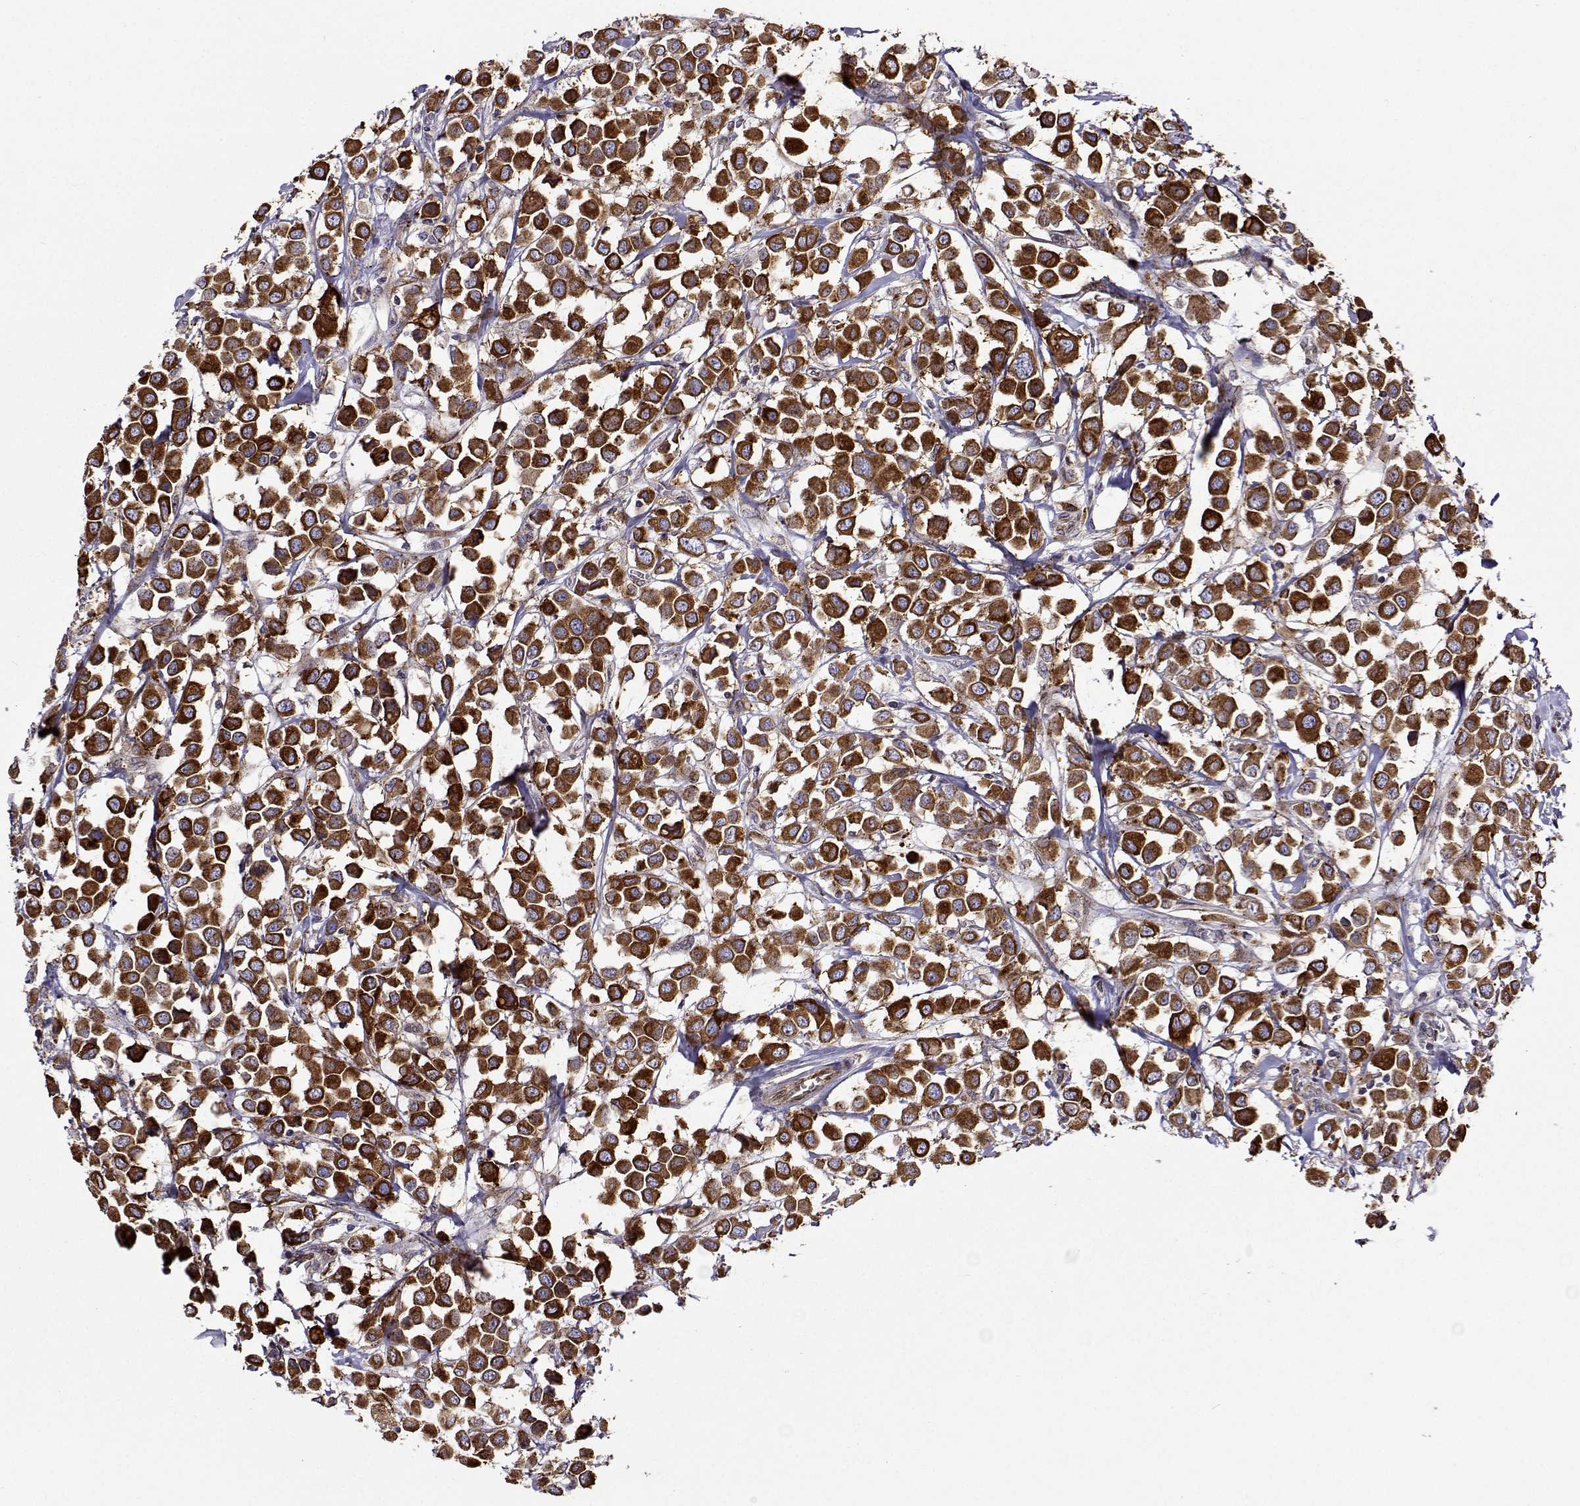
{"staining": {"intensity": "strong", "quantity": ">75%", "location": "cytoplasmic/membranous"}, "tissue": "breast cancer", "cell_type": "Tumor cells", "image_type": "cancer", "snomed": [{"axis": "morphology", "description": "Duct carcinoma"}, {"axis": "topography", "description": "Breast"}], "caption": "Approximately >75% of tumor cells in human breast invasive ductal carcinoma show strong cytoplasmic/membranous protein staining as visualized by brown immunohistochemical staining.", "gene": "PGRMC2", "patient": {"sex": "female", "age": 61}}